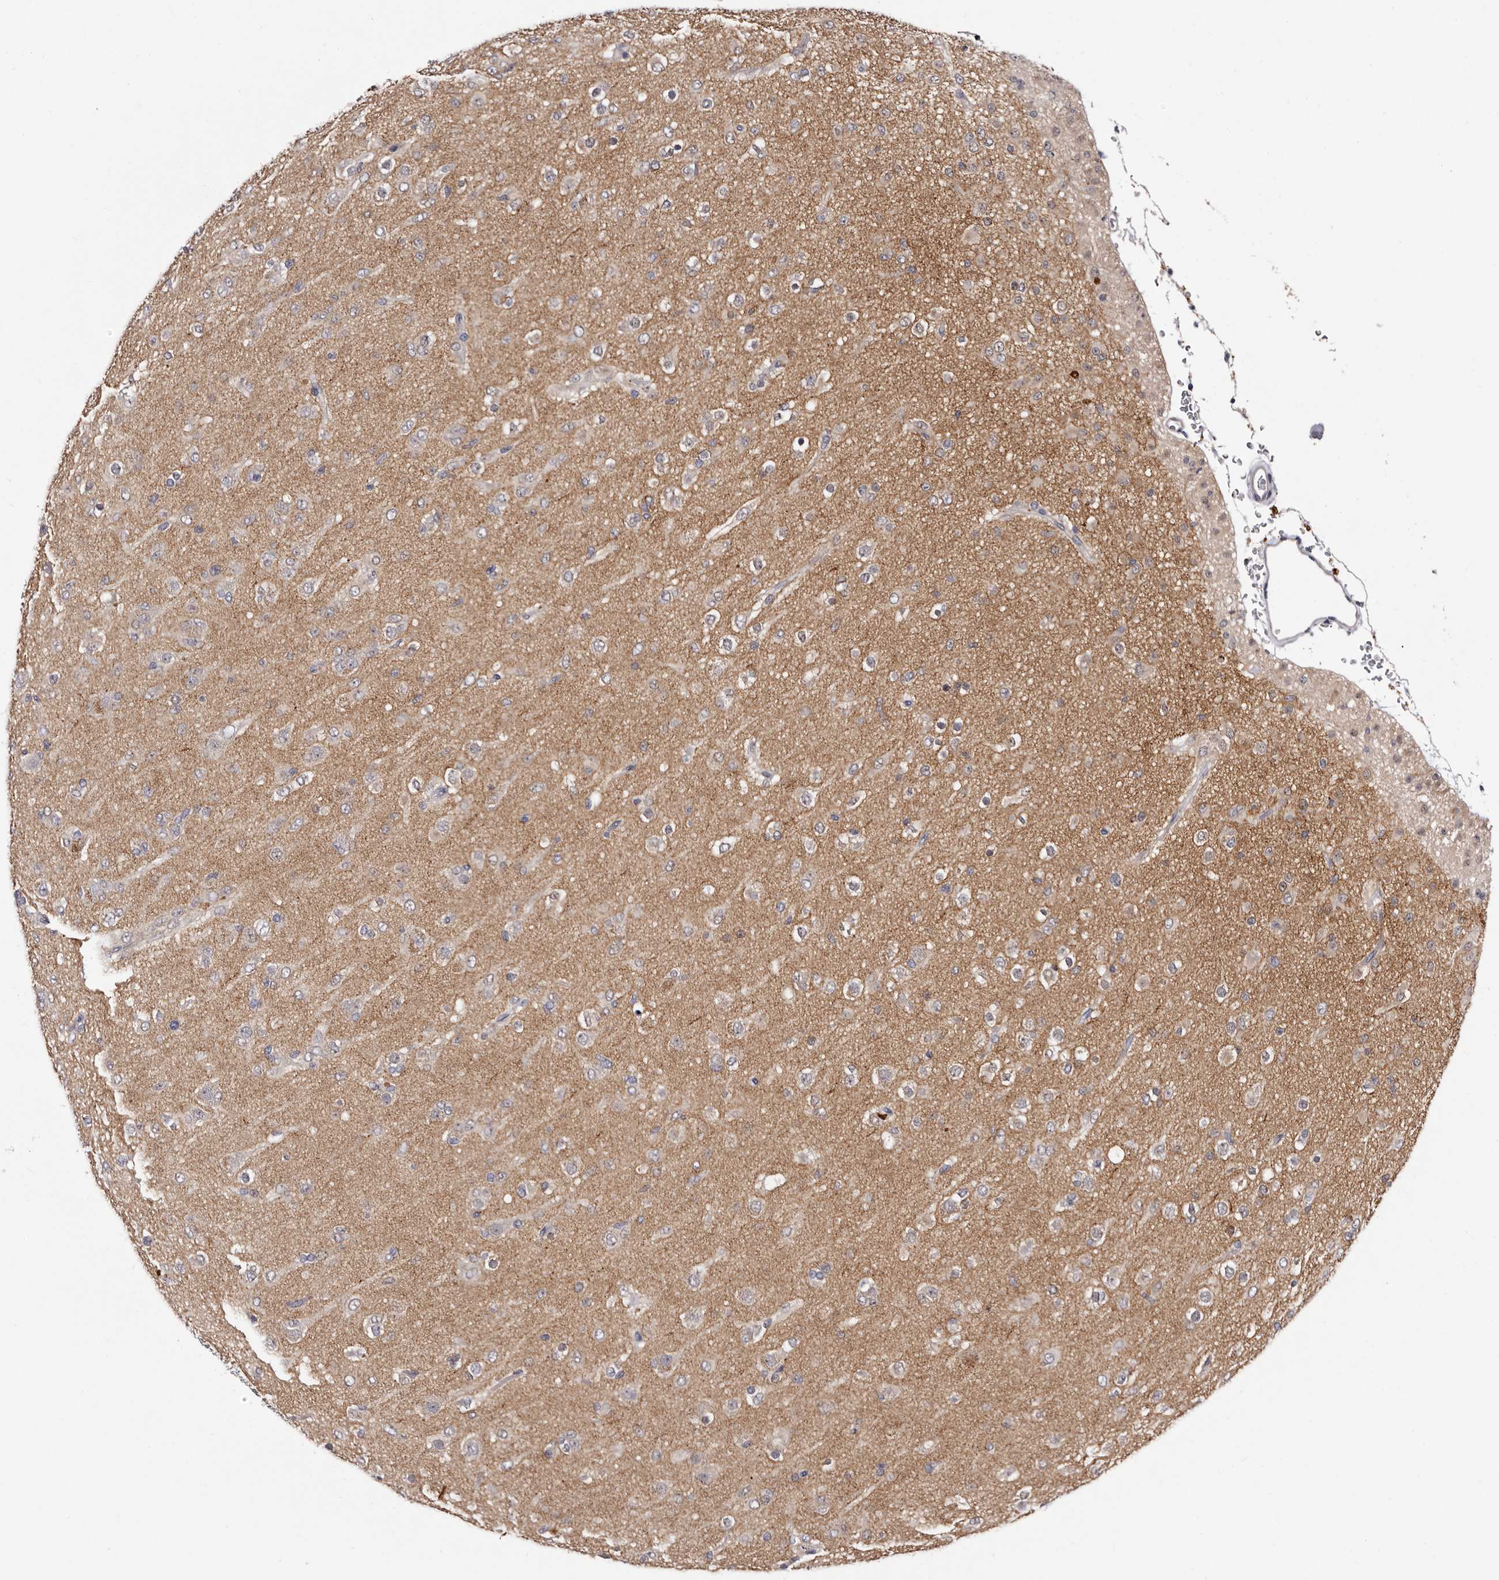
{"staining": {"intensity": "weak", "quantity": "<25%", "location": "cytoplasmic/membranous"}, "tissue": "glioma", "cell_type": "Tumor cells", "image_type": "cancer", "snomed": [{"axis": "morphology", "description": "Glioma, malignant, Low grade"}, {"axis": "topography", "description": "Brain"}], "caption": "An immunohistochemistry histopathology image of glioma is shown. There is no staining in tumor cells of glioma.", "gene": "LANCL2", "patient": {"sex": "male", "age": 65}}